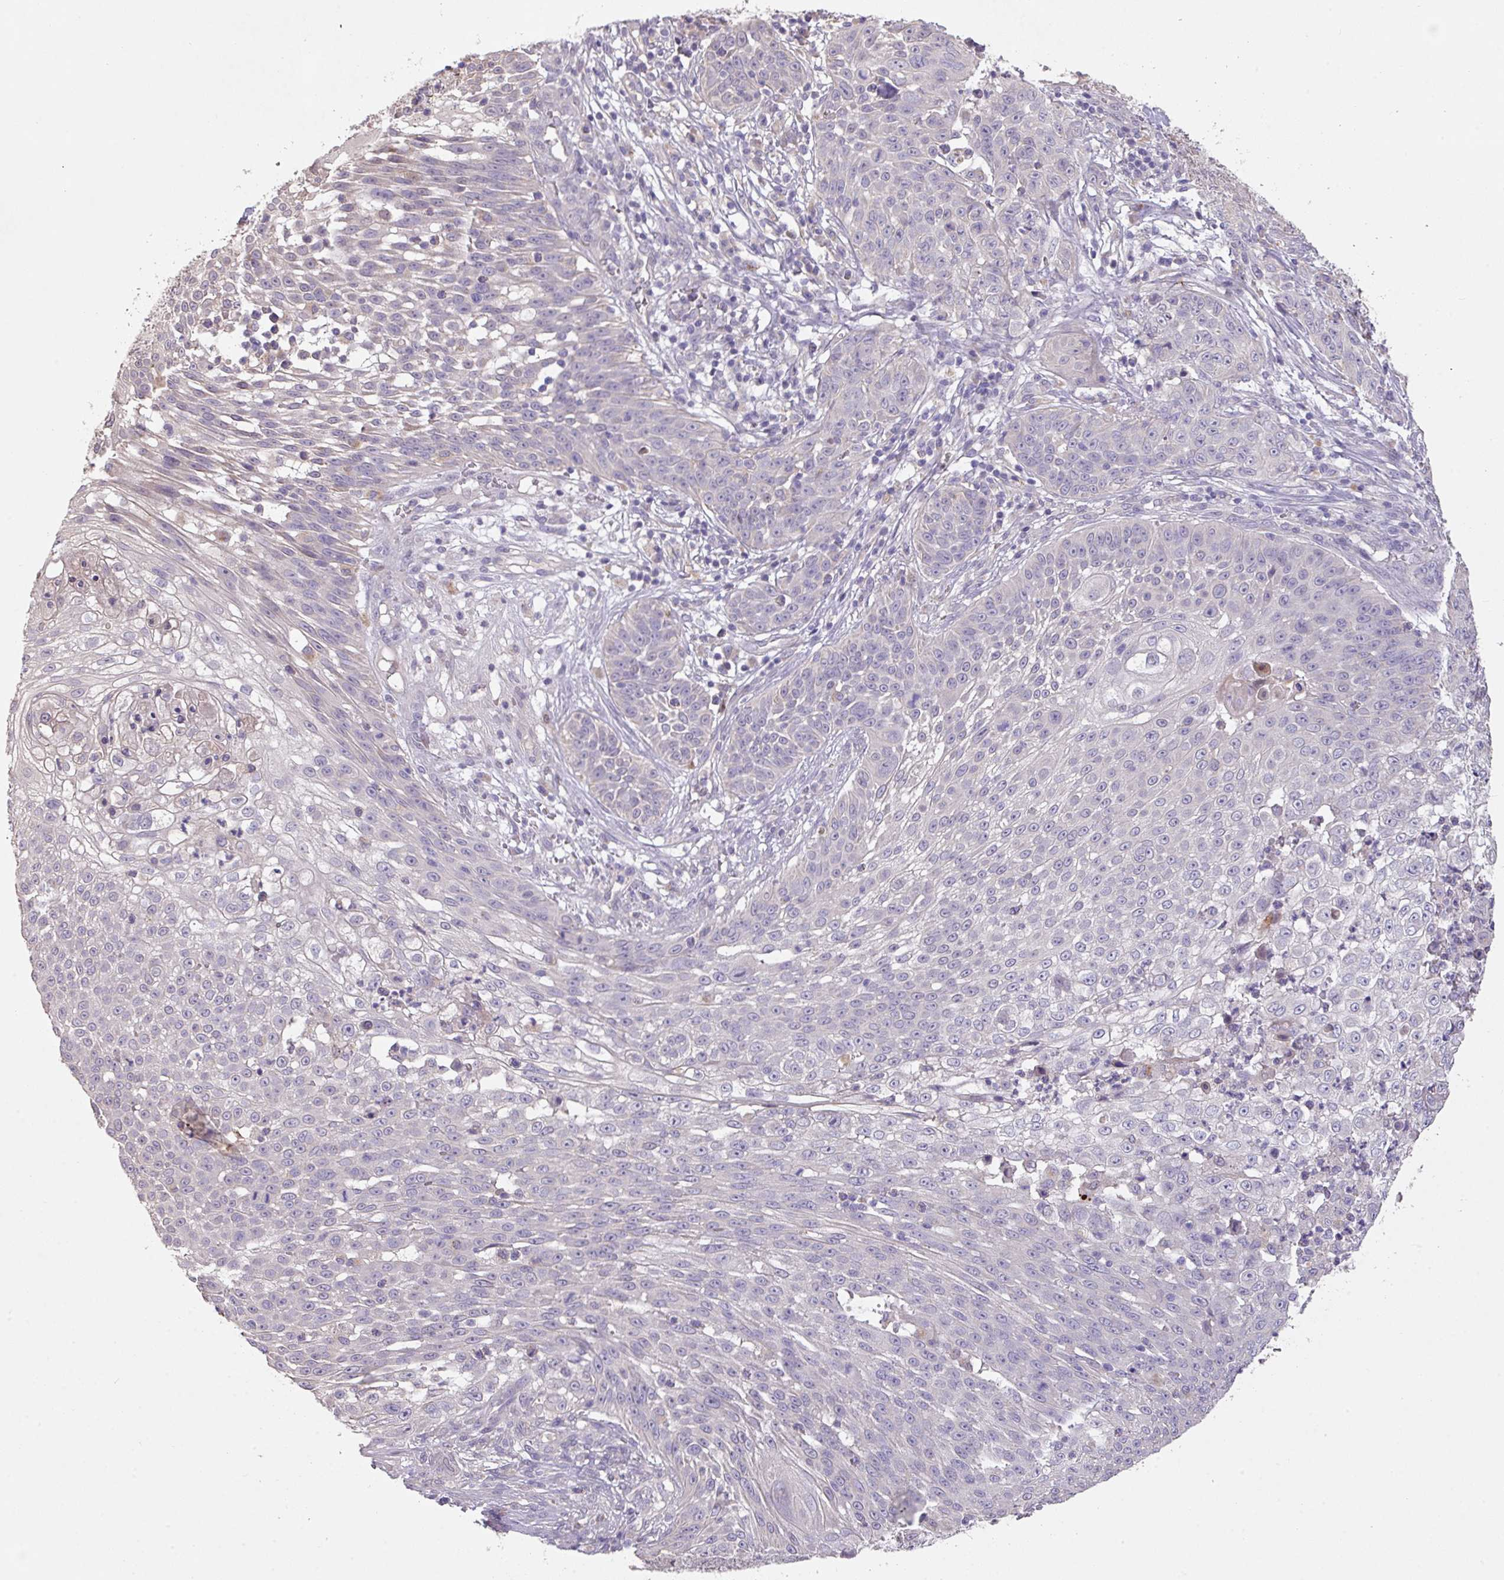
{"staining": {"intensity": "negative", "quantity": "none", "location": "none"}, "tissue": "skin cancer", "cell_type": "Tumor cells", "image_type": "cancer", "snomed": [{"axis": "morphology", "description": "Squamous cell carcinoma, NOS"}, {"axis": "topography", "description": "Skin"}], "caption": "A micrograph of skin cancer stained for a protein exhibits no brown staining in tumor cells. Brightfield microscopy of immunohistochemistry (IHC) stained with DAB (brown) and hematoxylin (blue), captured at high magnification.", "gene": "PRADC1", "patient": {"sex": "male", "age": 24}}